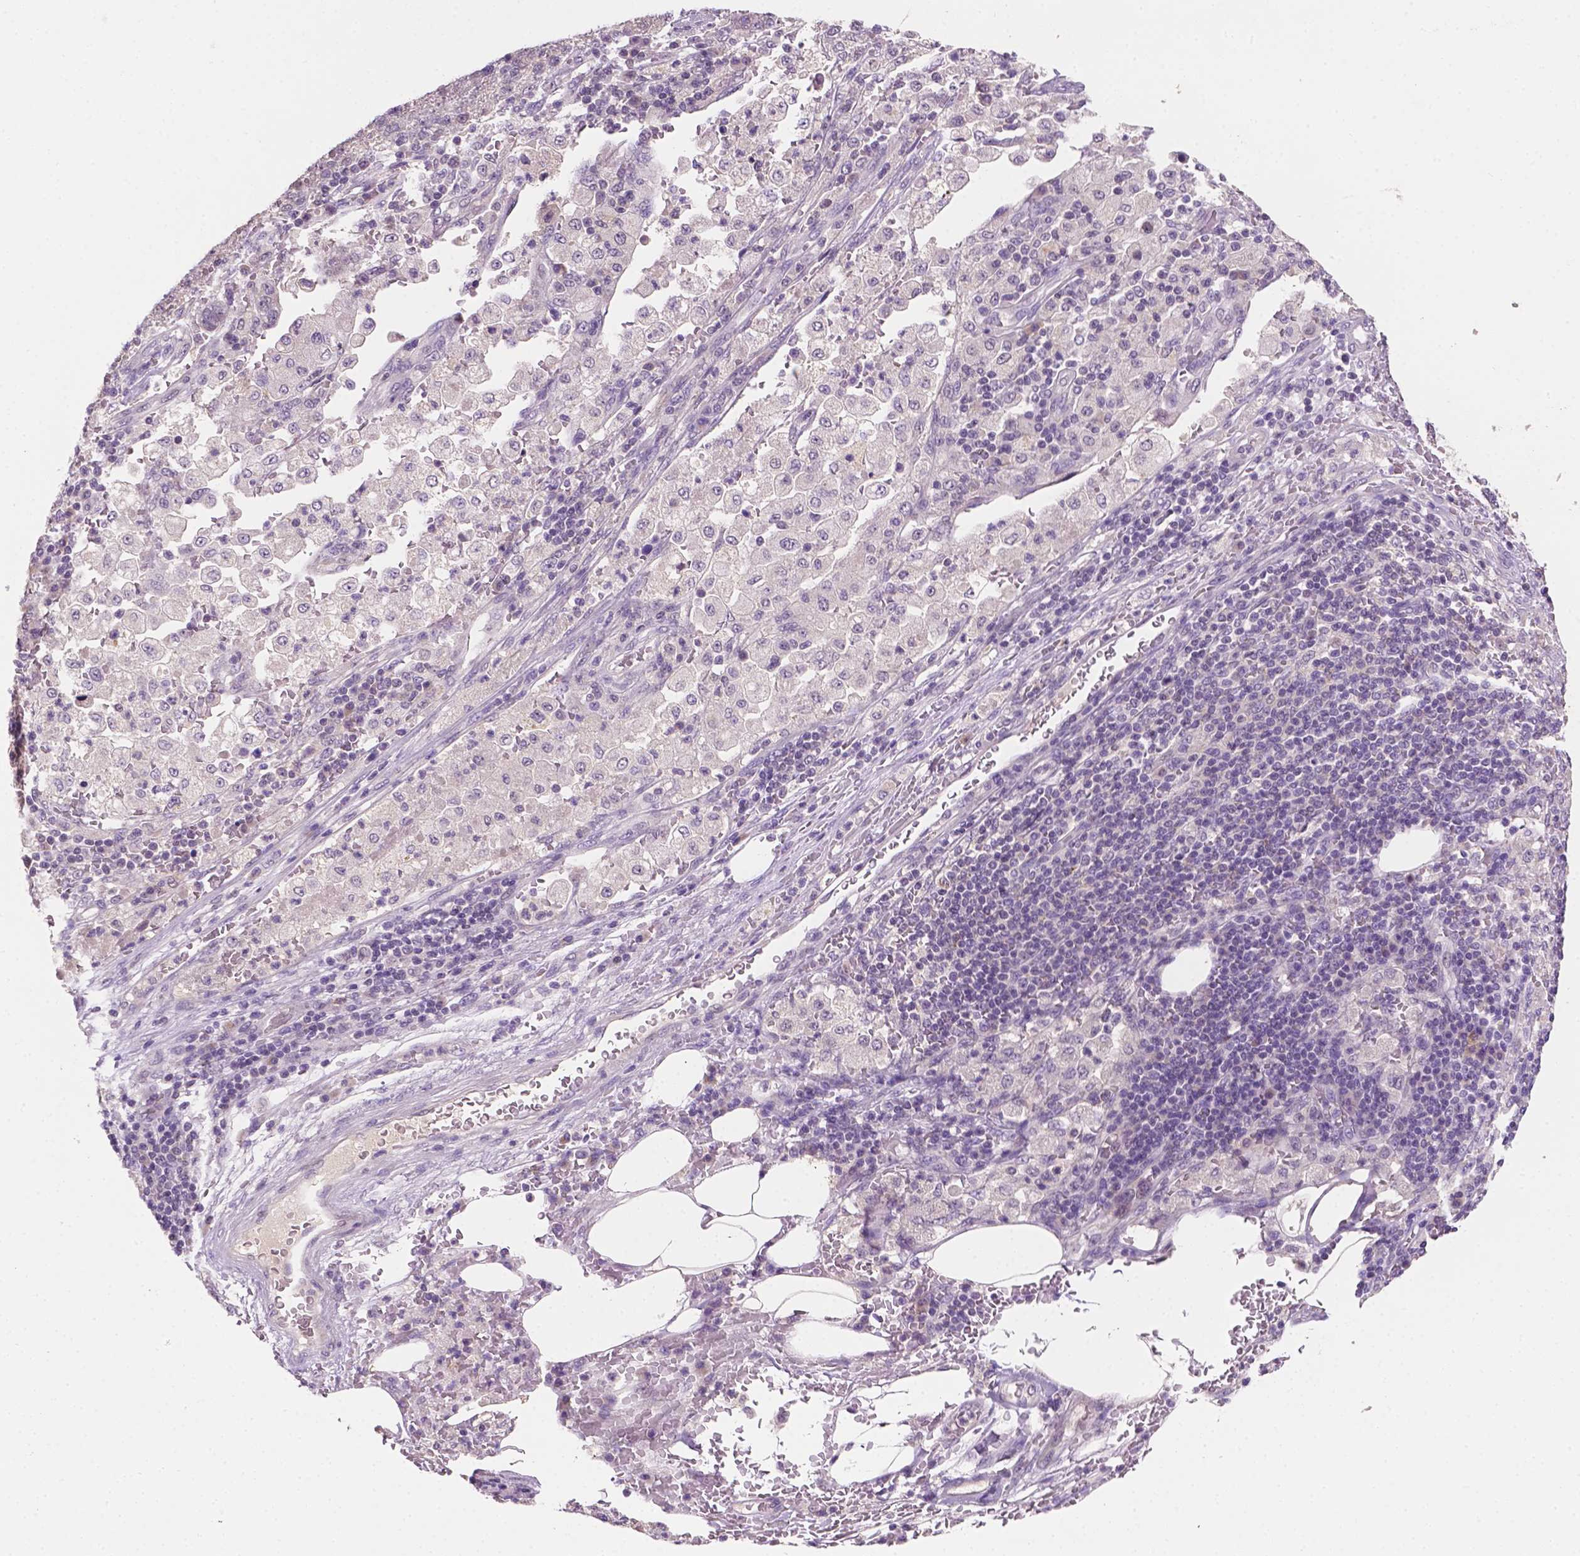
{"staining": {"intensity": "negative", "quantity": "none", "location": "none"}, "tissue": "pancreatic cancer", "cell_type": "Tumor cells", "image_type": "cancer", "snomed": [{"axis": "morphology", "description": "Adenocarcinoma, NOS"}, {"axis": "topography", "description": "Pancreas"}], "caption": "The photomicrograph demonstrates no significant positivity in tumor cells of pancreatic cancer (adenocarcinoma).", "gene": "MROH6", "patient": {"sex": "female", "age": 61}}